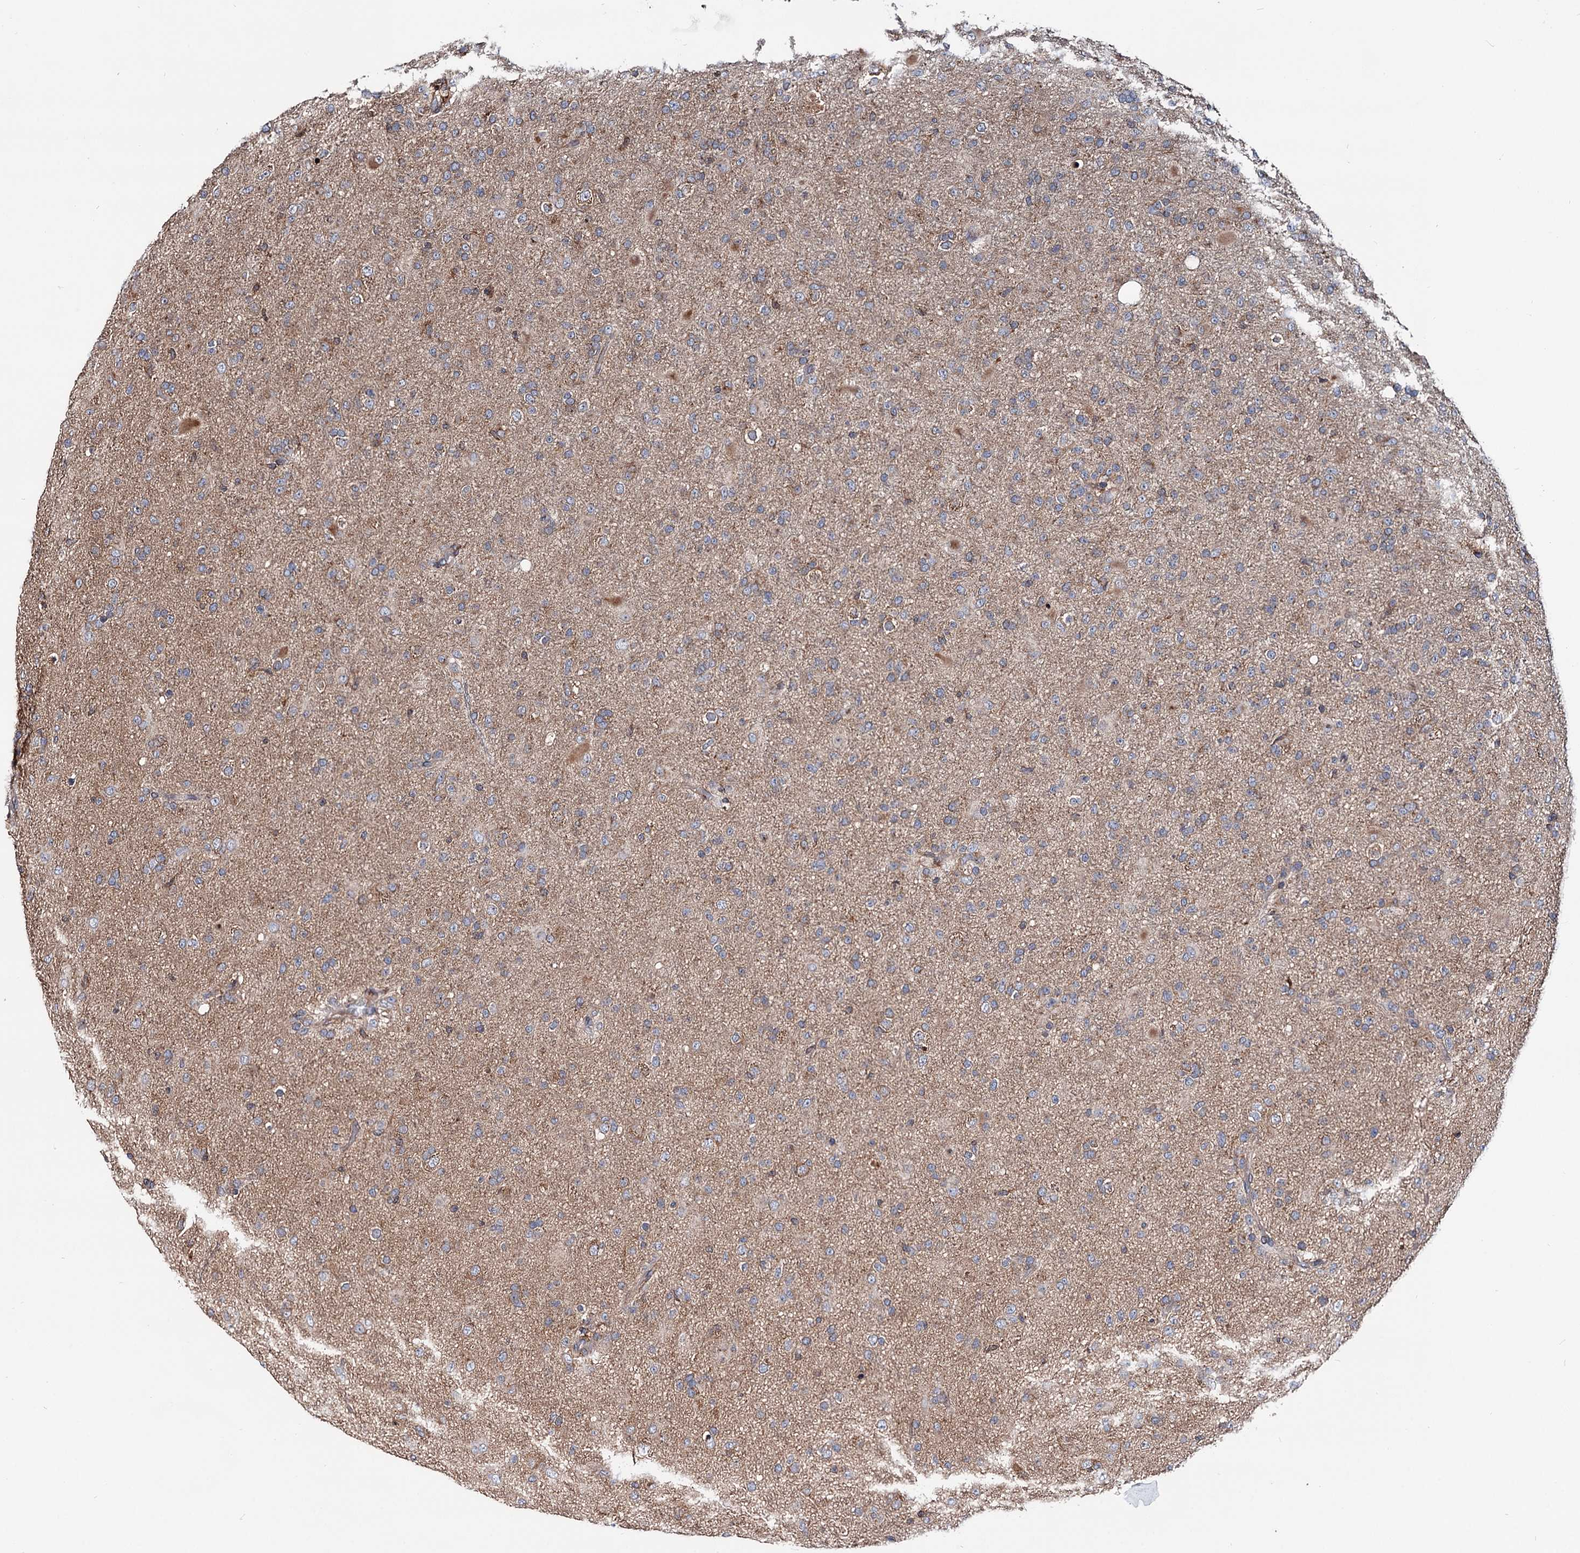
{"staining": {"intensity": "weak", "quantity": "<25%", "location": "cytoplasmic/membranous"}, "tissue": "glioma", "cell_type": "Tumor cells", "image_type": "cancer", "snomed": [{"axis": "morphology", "description": "Glioma, malignant, Low grade"}, {"axis": "topography", "description": "Brain"}], "caption": "Photomicrograph shows no significant protein expression in tumor cells of low-grade glioma (malignant). (DAB (3,3'-diaminobenzidine) immunohistochemistry (IHC), high magnification).", "gene": "RNF111", "patient": {"sex": "male", "age": 65}}